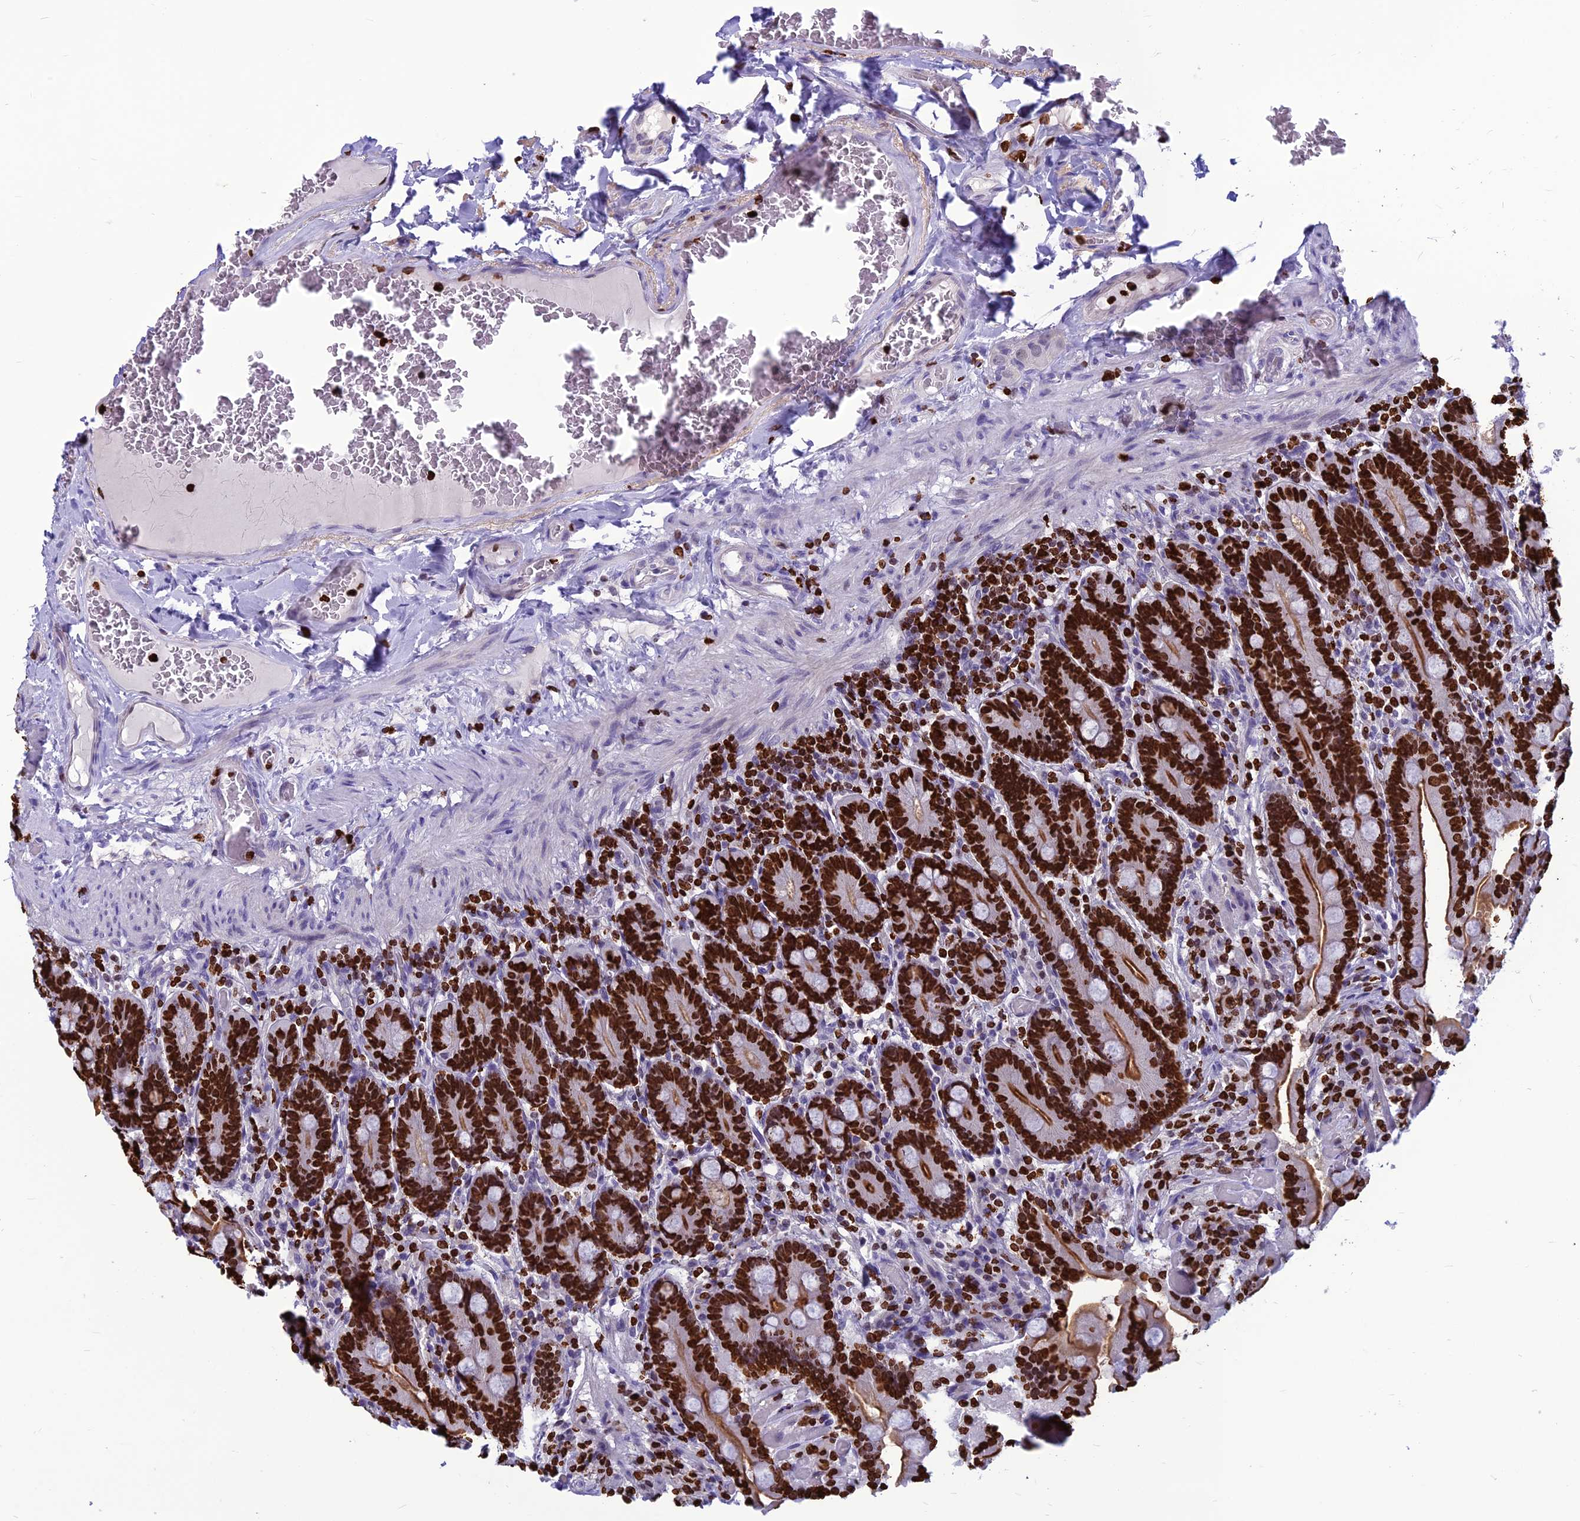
{"staining": {"intensity": "strong", "quantity": ">75%", "location": "cytoplasmic/membranous,nuclear"}, "tissue": "duodenum", "cell_type": "Glandular cells", "image_type": "normal", "snomed": [{"axis": "morphology", "description": "Normal tissue, NOS"}, {"axis": "topography", "description": "Duodenum"}], "caption": "Immunohistochemical staining of normal human duodenum shows high levels of strong cytoplasmic/membranous,nuclear staining in approximately >75% of glandular cells.", "gene": "AKAP17A", "patient": {"sex": "female", "age": 62}}